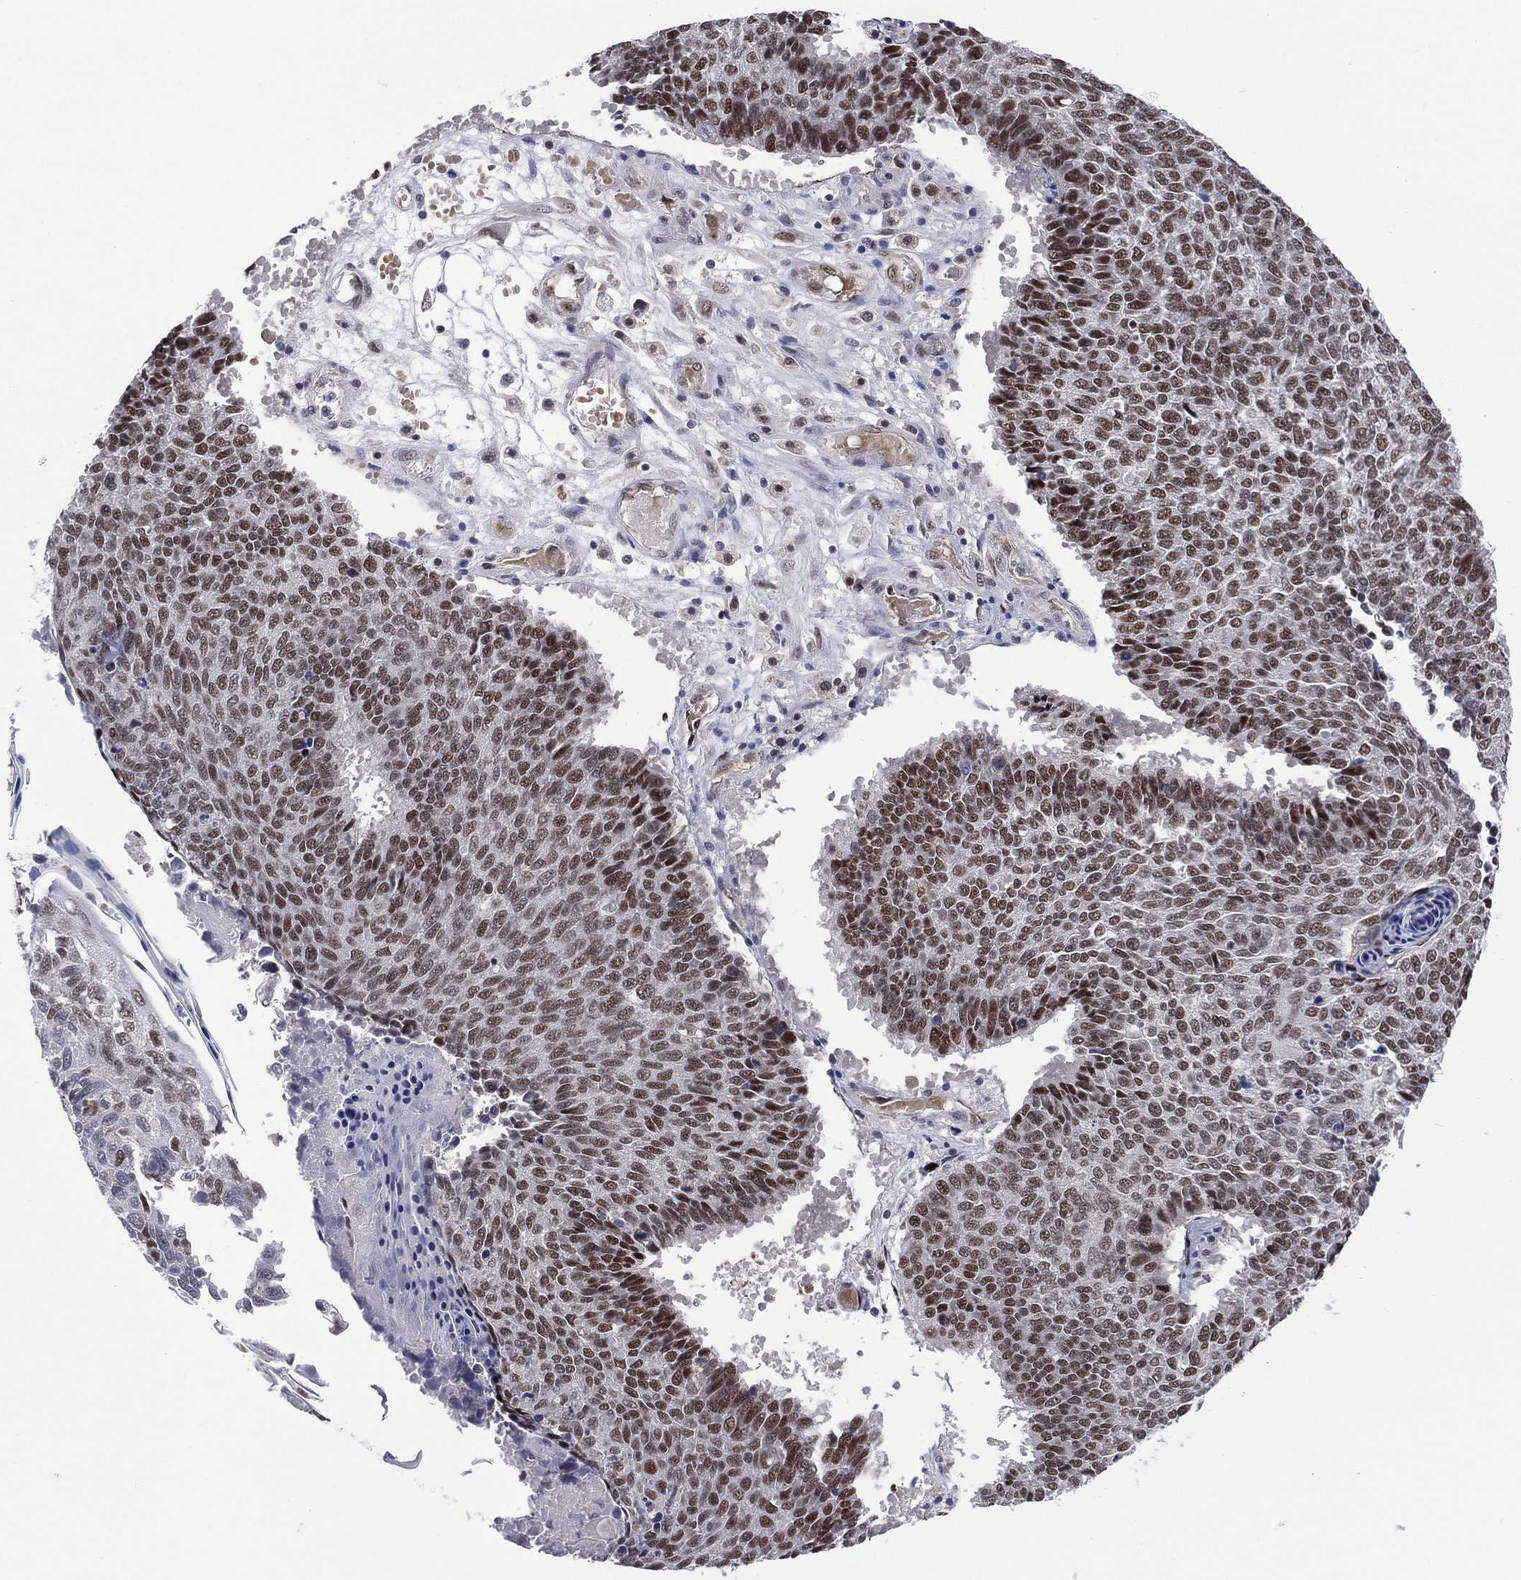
{"staining": {"intensity": "strong", "quantity": "<25%", "location": "nuclear"}, "tissue": "lung cancer", "cell_type": "Tumor cells", "image_type": "cancer", "snomed": [{"axis": "morphology", "description": "Squamous cell carcinoma, NOS"}, {"axis": "topography", "description": "Lung"}], "caption": "Protein expression by immunohistochemistry exhibits strong nuclear positivity in approximately <25% of tumor cells in squamous cell carcinoma (lung).", "gene": "GSE1", "patient": {"sex": "male", "age": 73}}